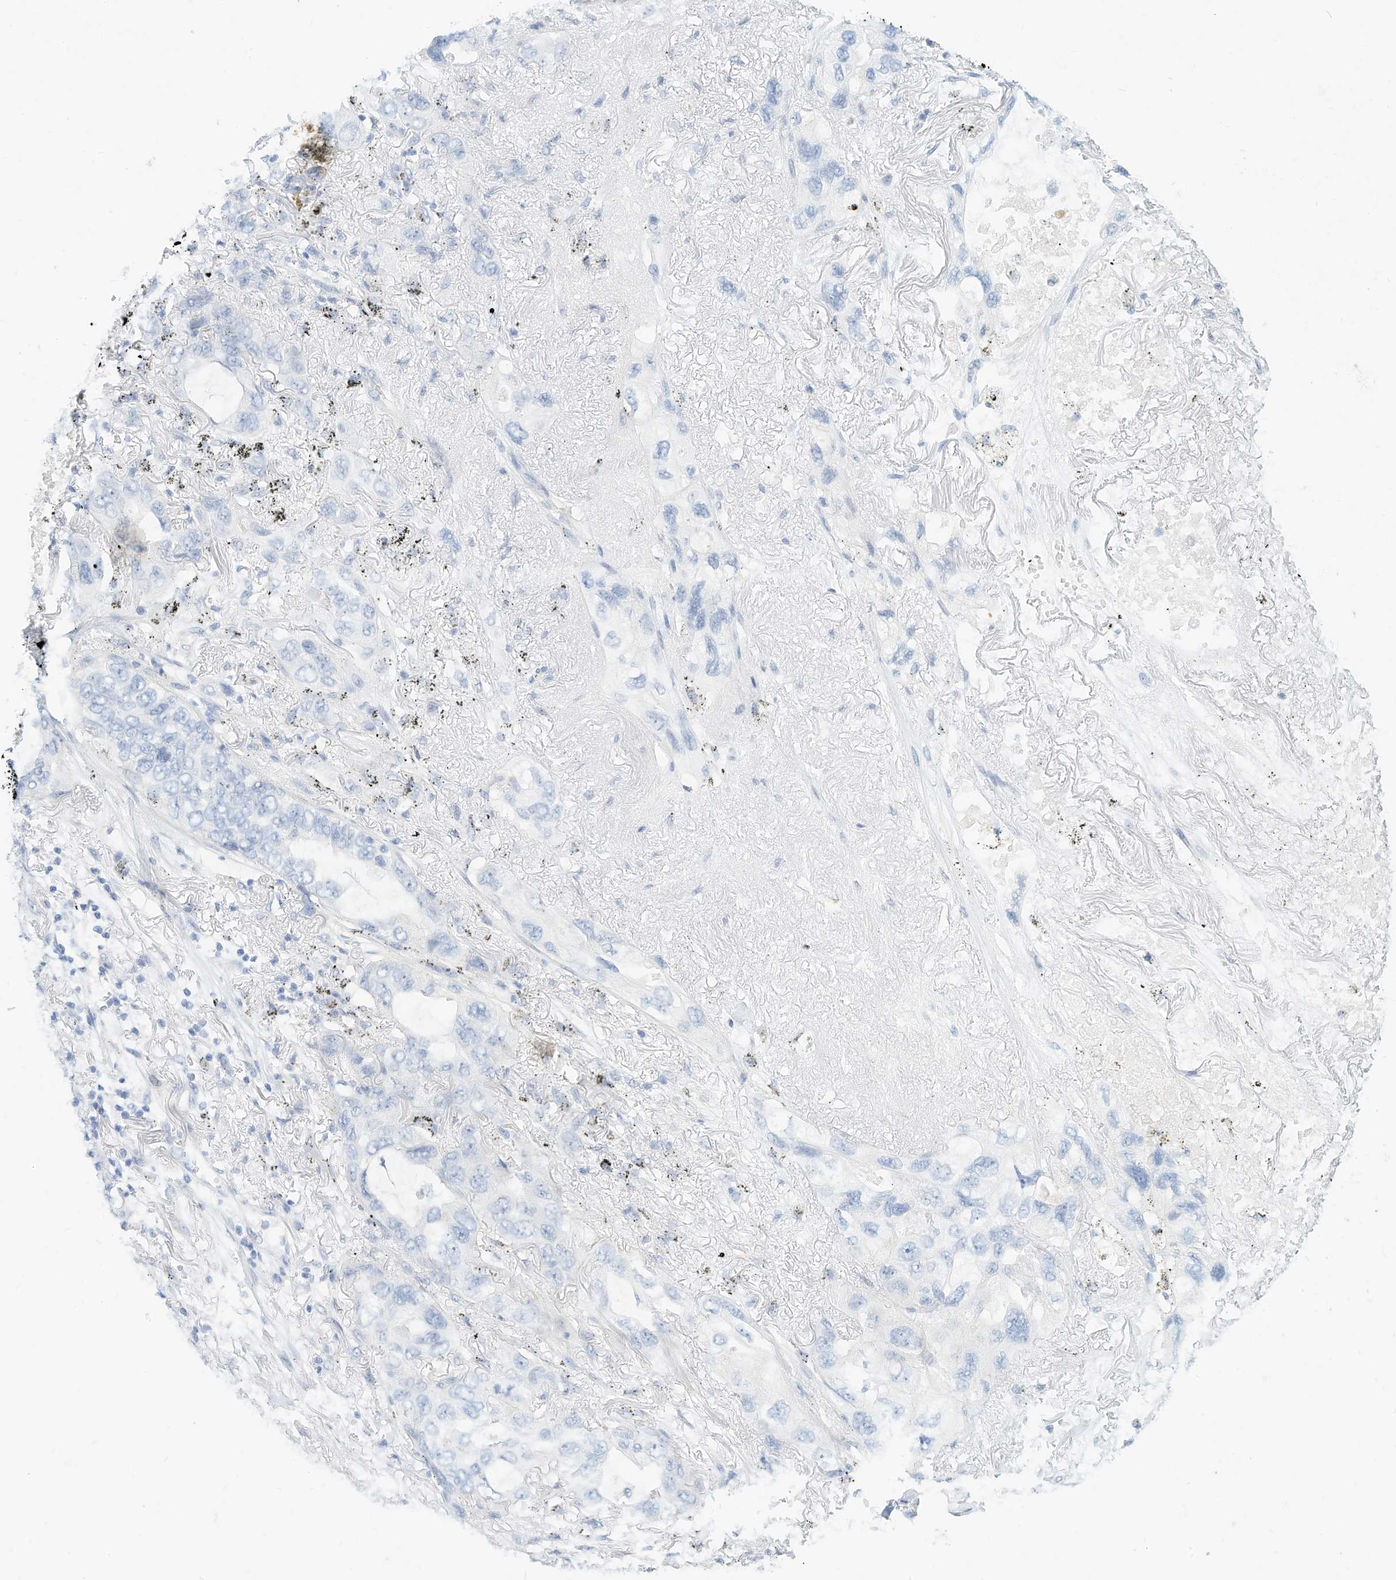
{"staining": {"intensity": "negative", "quantity": "none", "location": "none"}, "tissue": "lung cancer", "cell_type": "Tumor cells", "image_type": "cancer", "snomed": [{"axis": "morphology", "description": "Squamous cell carcinoma, NOS"}, {"axis": "topography", "description": "Lung"}], "caption": "High magnification brightfield microscopy of lung squamous cell carcinoma stained with DAB (3,3'-diaminobenzidine) (brown) and counterstained with hematoxylin (blue): tumor cells show no significant staining.", "gene": "SPOCD1", "patient": {"sex": "female", "age": 73}}